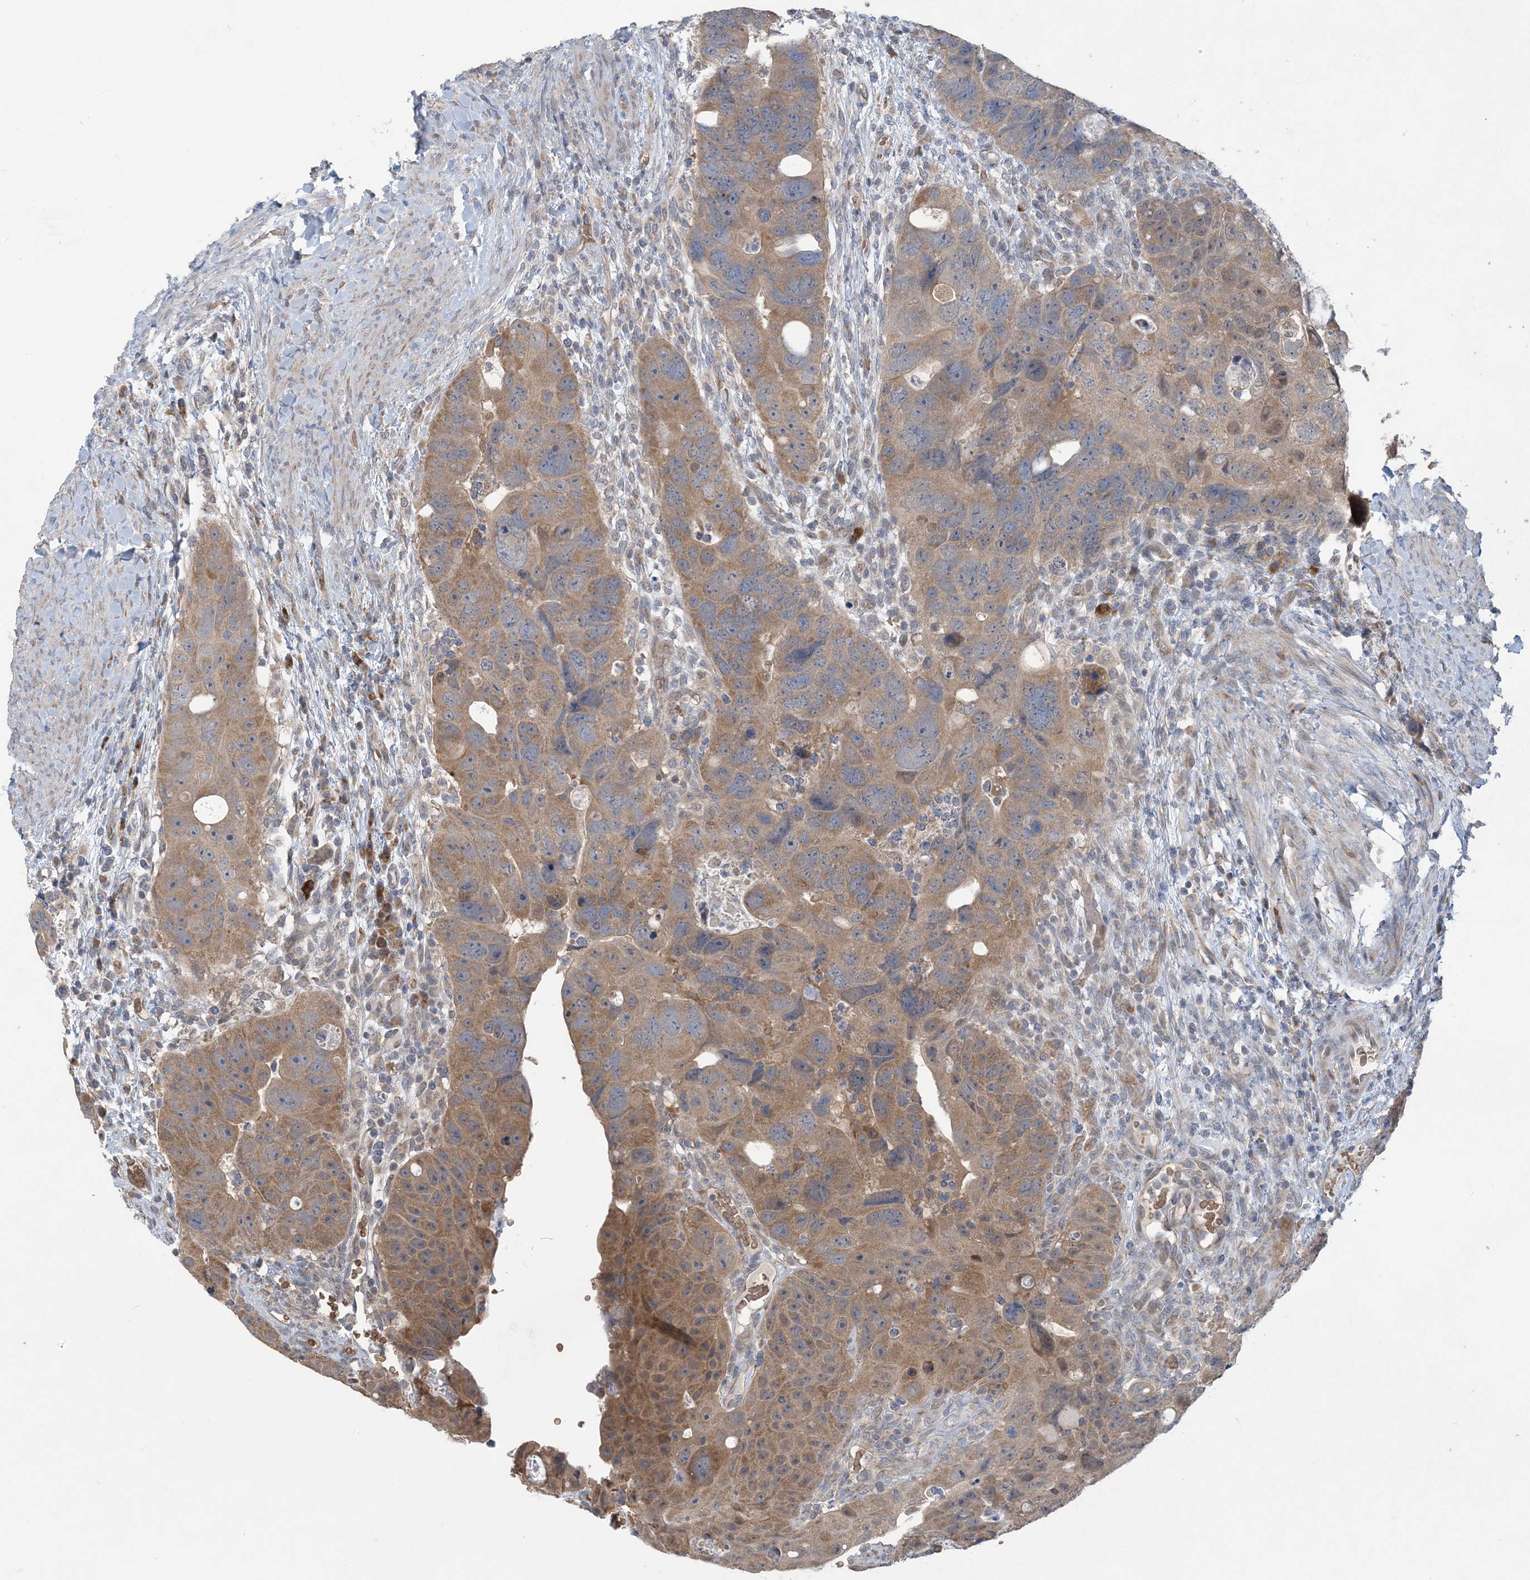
{"staining": {"intensity": "moderate", "quantity": ">75%", "location": "cytoplasmic/membranous"}, "tissue": "colorectal cancer", "cell_type": "Tumor cells", "image_type": "cancer", "snomed": [{"axis": "morphology", "description": "Adenocarcinoma, NOS"}, {"axis": "topography", "description": "Rectum"}], "caption": "Brown immunohistochemical staining in human colorectal cancer (adenocarcinoma) reveals moderate cytoplasmic/membranous positivity in approximately >75% of tumor cells. (DAB (3,3'-diaminobenzidine) = brown stain, brightfield microscopy at high magnification).", "gene": "PUSL1", "patient": {"sex": "male", "age": 59}}